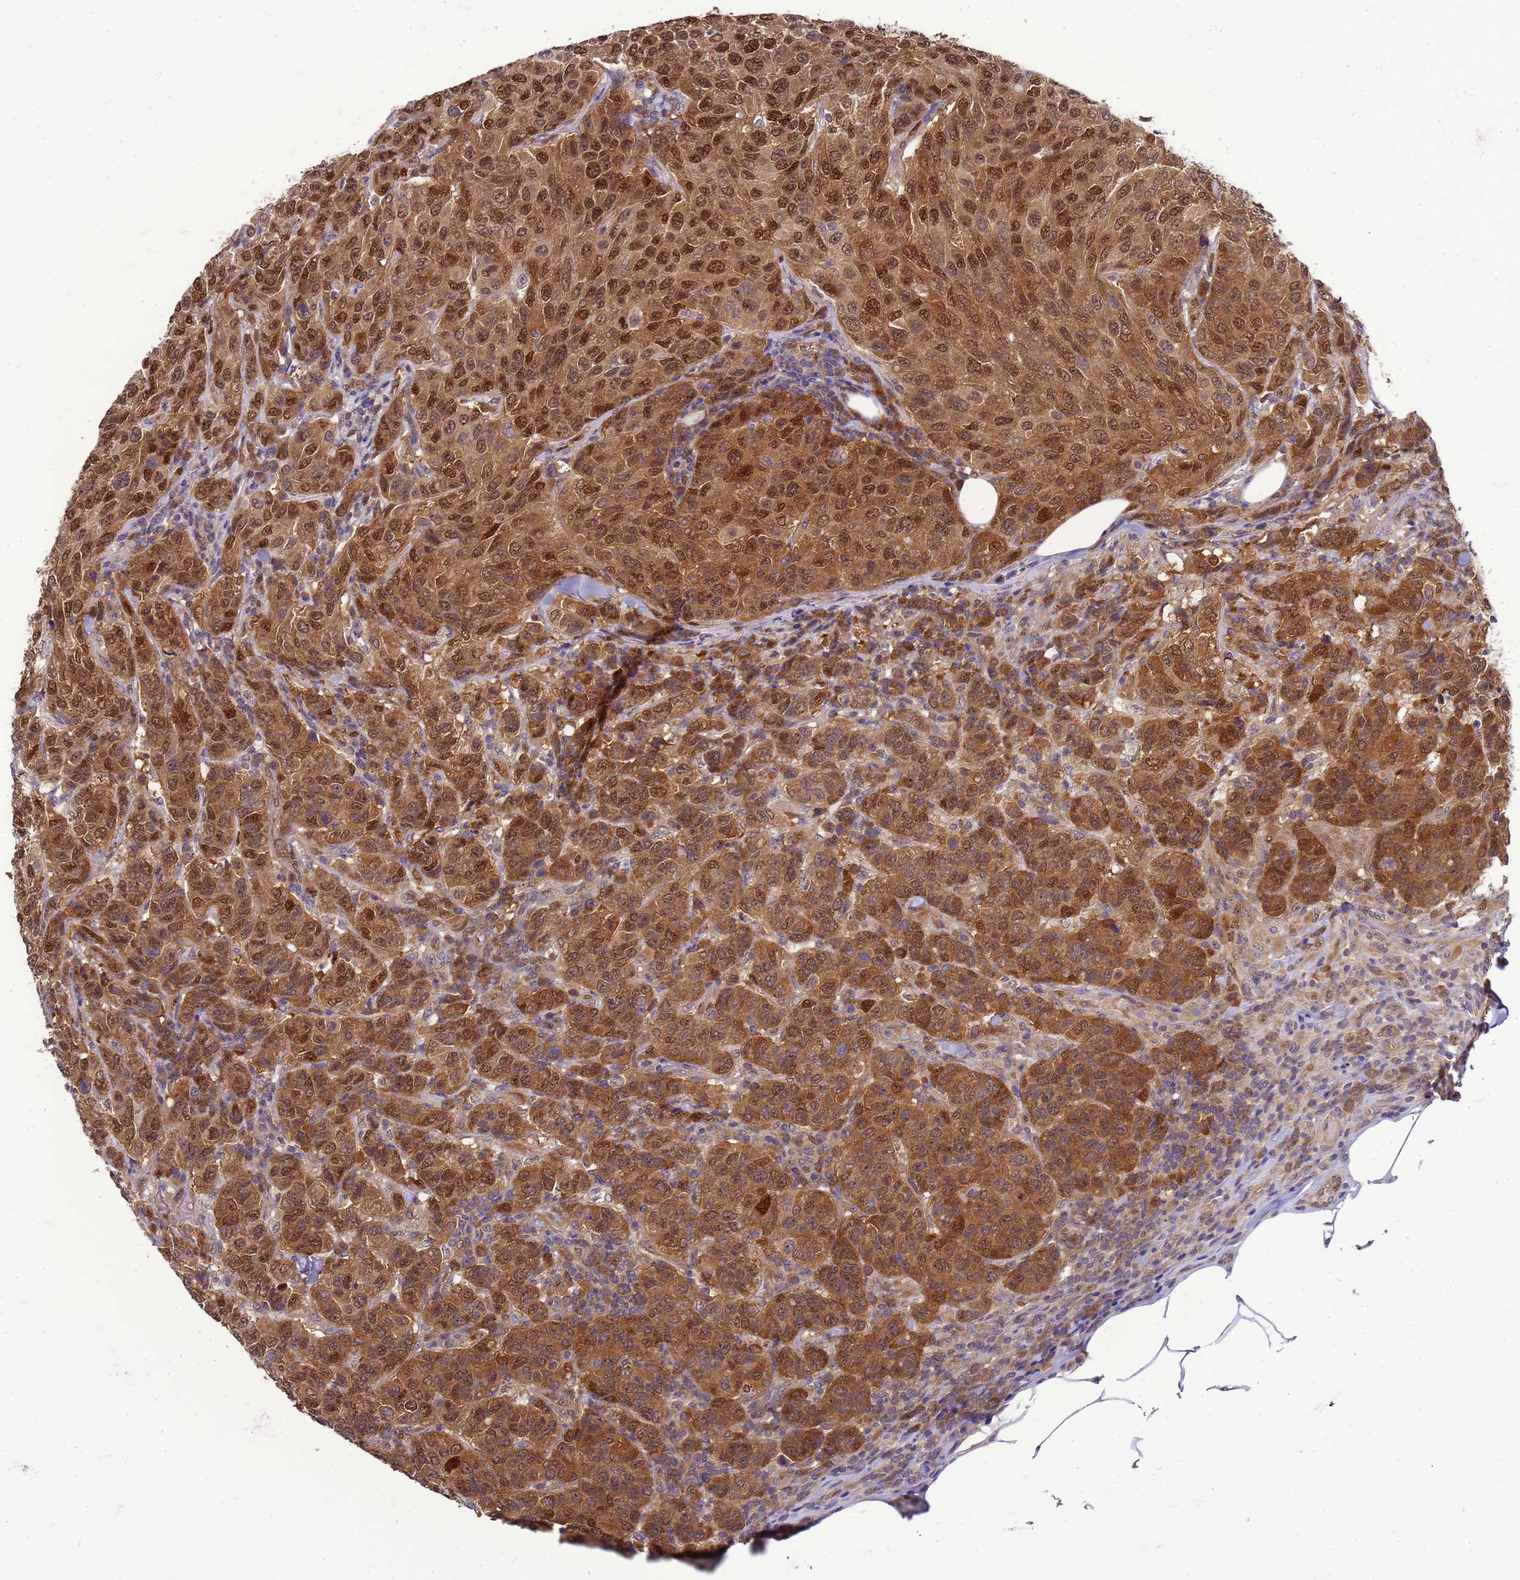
{"staining": {"intensity": "strong", "quantity": ">75%", "location": "cytoplasmic/membranous,nuclear"}, "tissue": "breast cancer", "cell_type": "Tumor cells", "image_type": "cancer", "snomed": [{"axis": "morphology", "description": "Duct carcinoma"}, {"axis": "topography", "description": "Breast"}], "caption": "Brown immunohistochemical staining in human intraductal carcinoma (breast) shows strong cytoplasmic/membranous and nuclear positivity in about >75% of tumor cells.", "gene": "DDI2", "patient": {"sex": "female", "age": 55}}